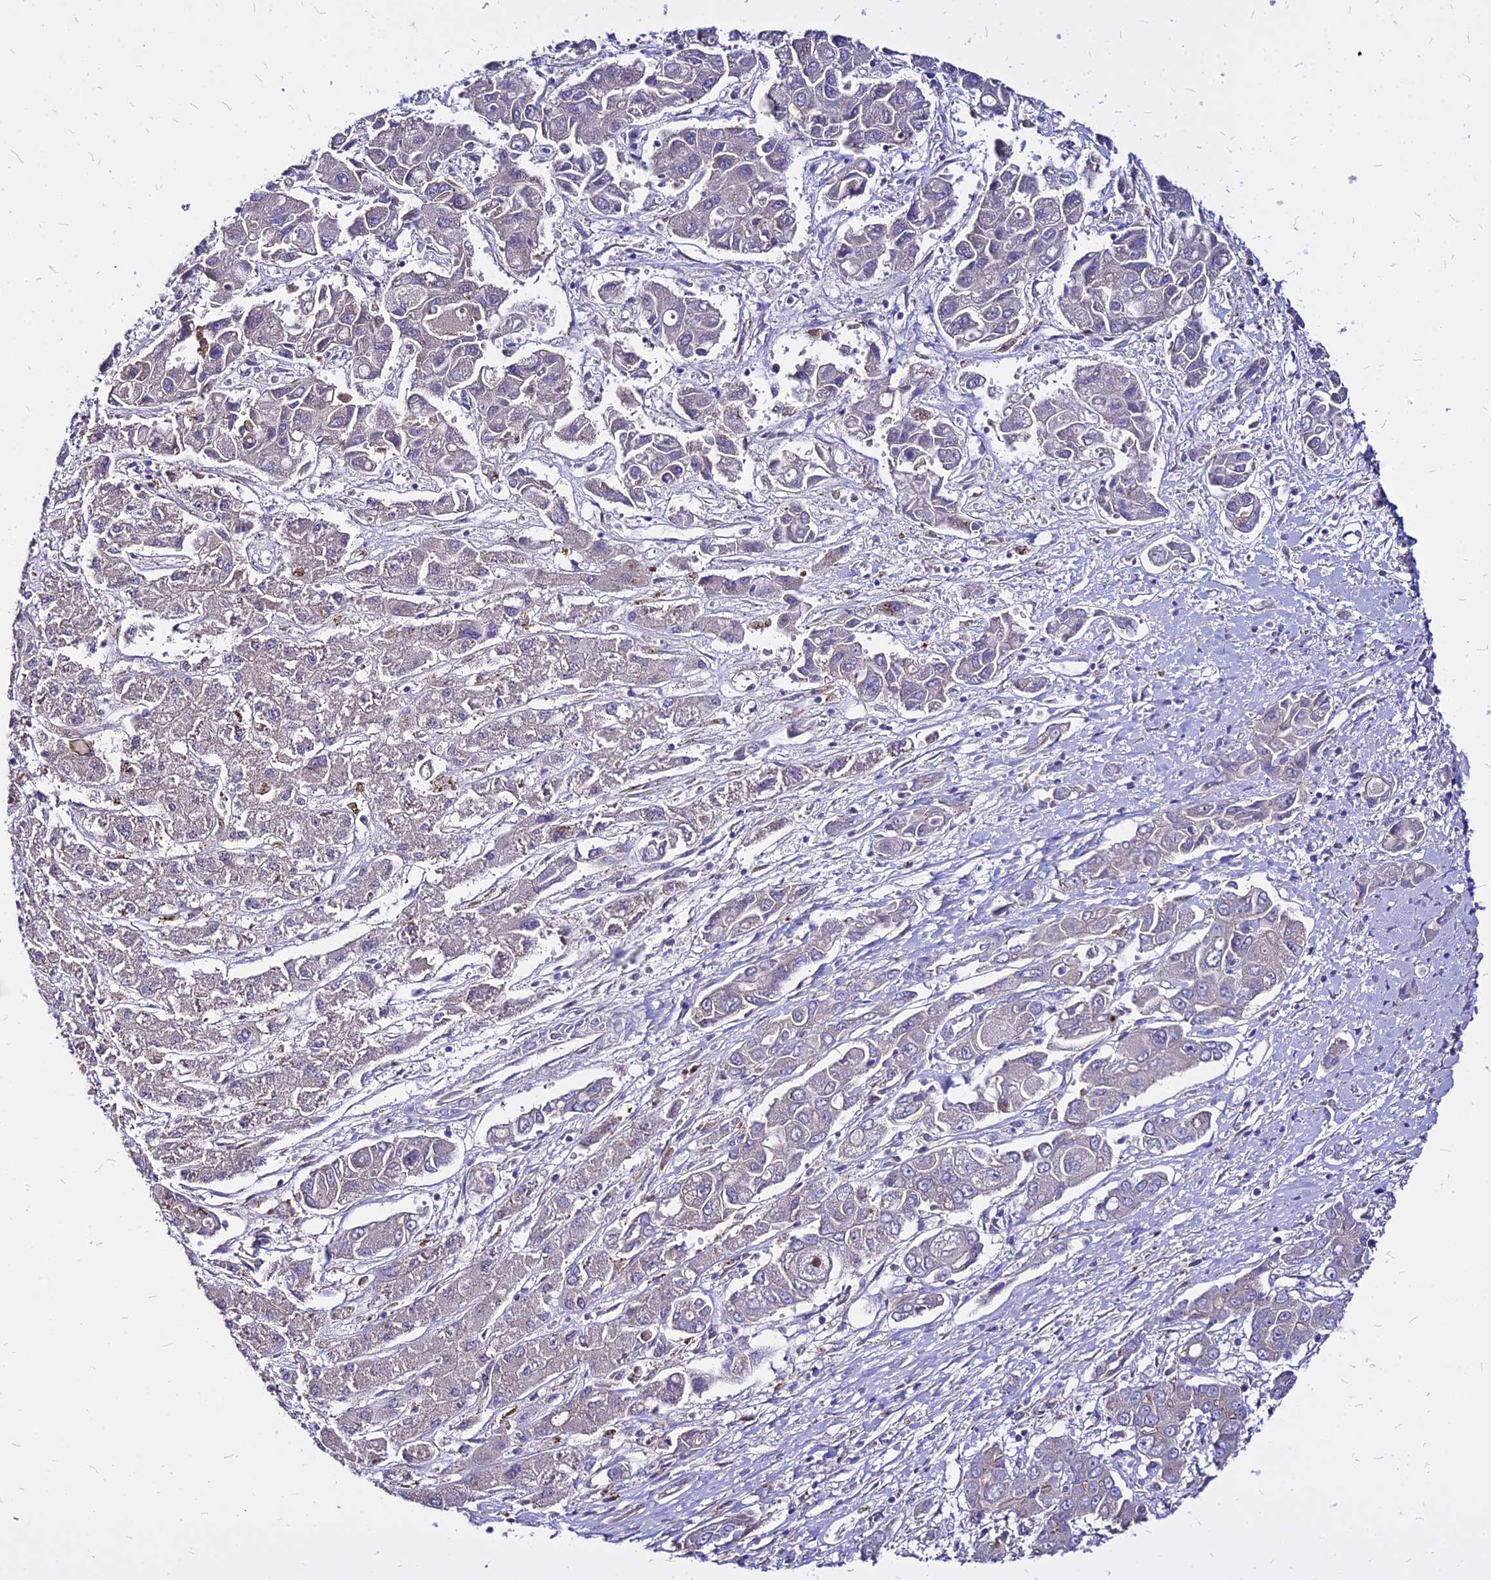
{"staining": {"intensity": "negative", "quantity": "none", "location": "none"}, "tissue": "liver cancer", "cell_type": "Tumor cells", "image_type": "cancer", "snomed": [{"axis": "morphology", "description": "Cholangiocarcinoma"}, {"axis": "topography", "description": "Liver"}], "caption": "Cholangiocarcinoma (liver) was stained to show a protein in brown. There is no significant positivity in tumor cells.", "gene": "COMMD10", "patient": {"sex": "male", "age": 67}}